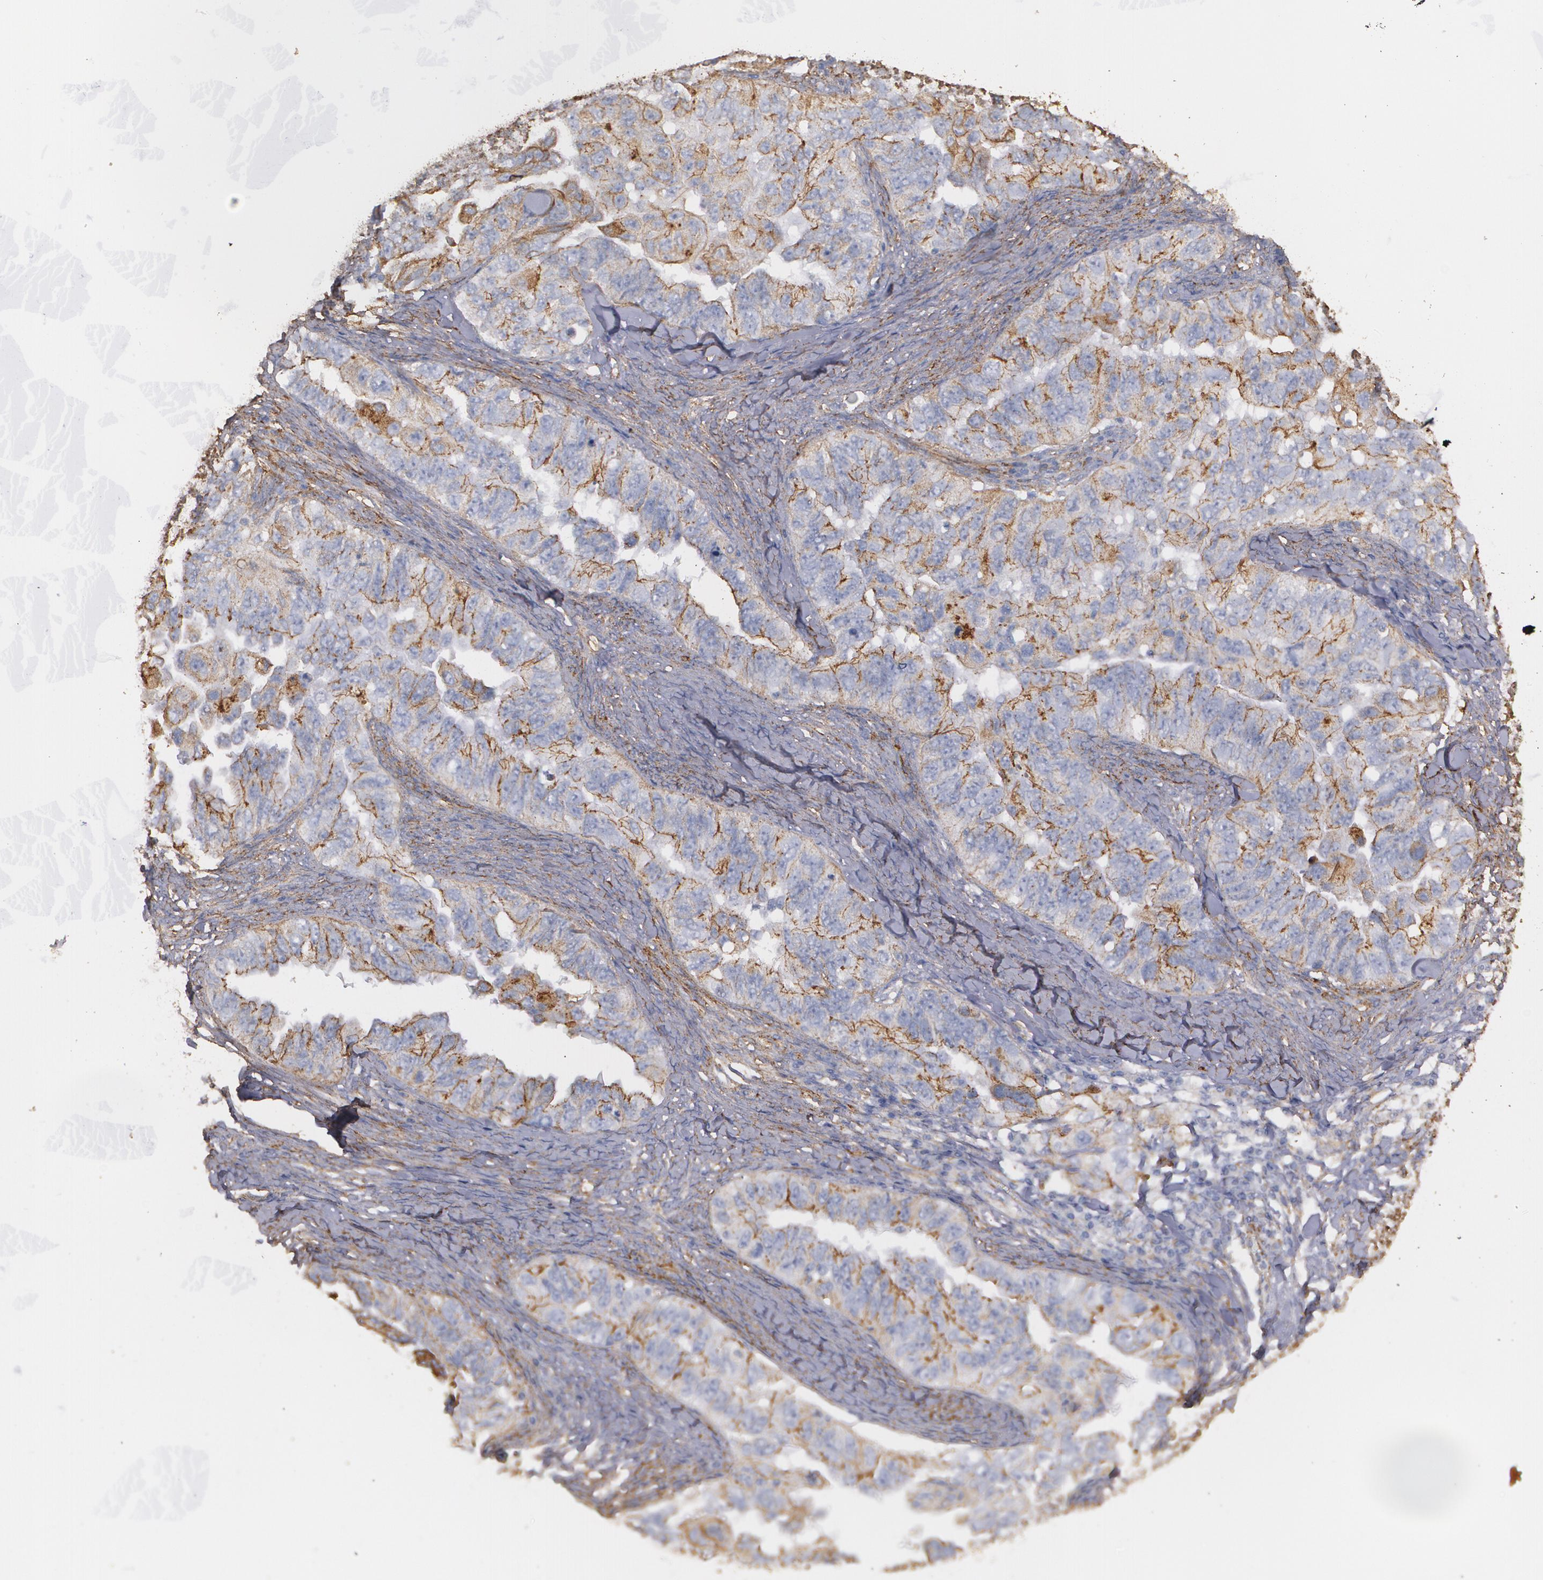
{"staining": {"intensity": "moderate", "quantity": "25%-75%", "location": "cytoplasmic/membranous"}, "tissue": "ovarian cancer", "cell_type": "Tumor cells", "image_type": "cancer", "snomed": [{"axis": "morphology", "description": "Cystadenocarcinoma, serous, NOS"}, {"axis": "topography", "description": "Ovary"}], "caption": "Moderate cytoplasmic/membranous positivity is present in approximately 25%-75% of tumor cells in ovarian cancer.", "gene": "TJP1", "patient": {"sex": "female", "age": 82}}